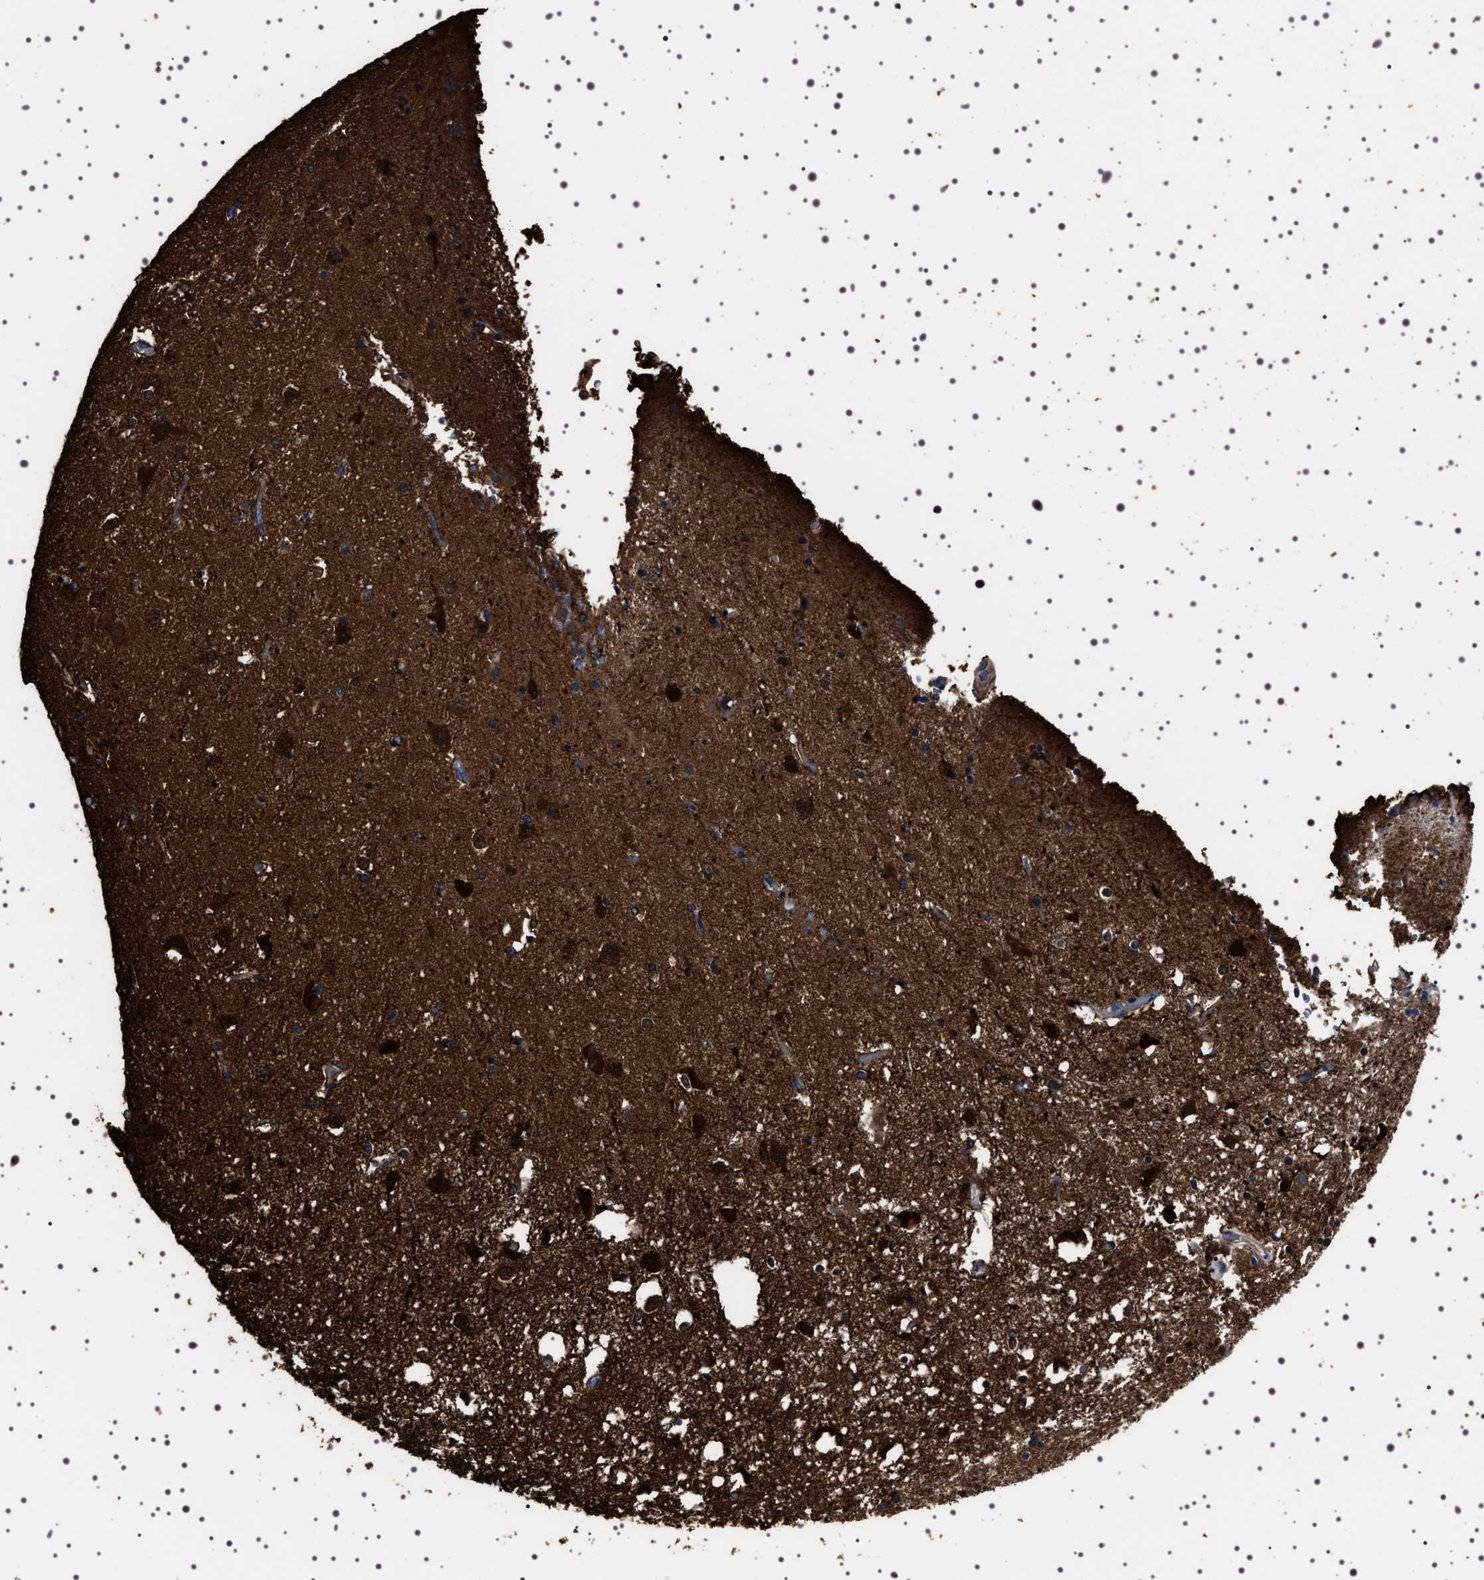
{"staining": {"intensity": "strong", "quantity": "<25%", "location": "cytoplasmic/membranous"}, "tissue": "caudate", "cell_type": "Glial cells", "image_type": "normal", "snomed": [{"axis": "morphology", "description": "Normal tissue, NOS"}, {"axis": "topography", "description": "Lateral ventricle wall"}], "caption": "Immunohistochemical staining of unremarkable caudate displays medium levels of strong cytoplasmic/membranous expression in approximately <25% of glial cells. The staining was performed using DAB (3,3'-diaminobenzidine), with brown indicating positive protein expression. Nuclei are stained blue with hematoxylin.", "gene": "WDR1", "patient": {"sex": "female", "age": 19}}